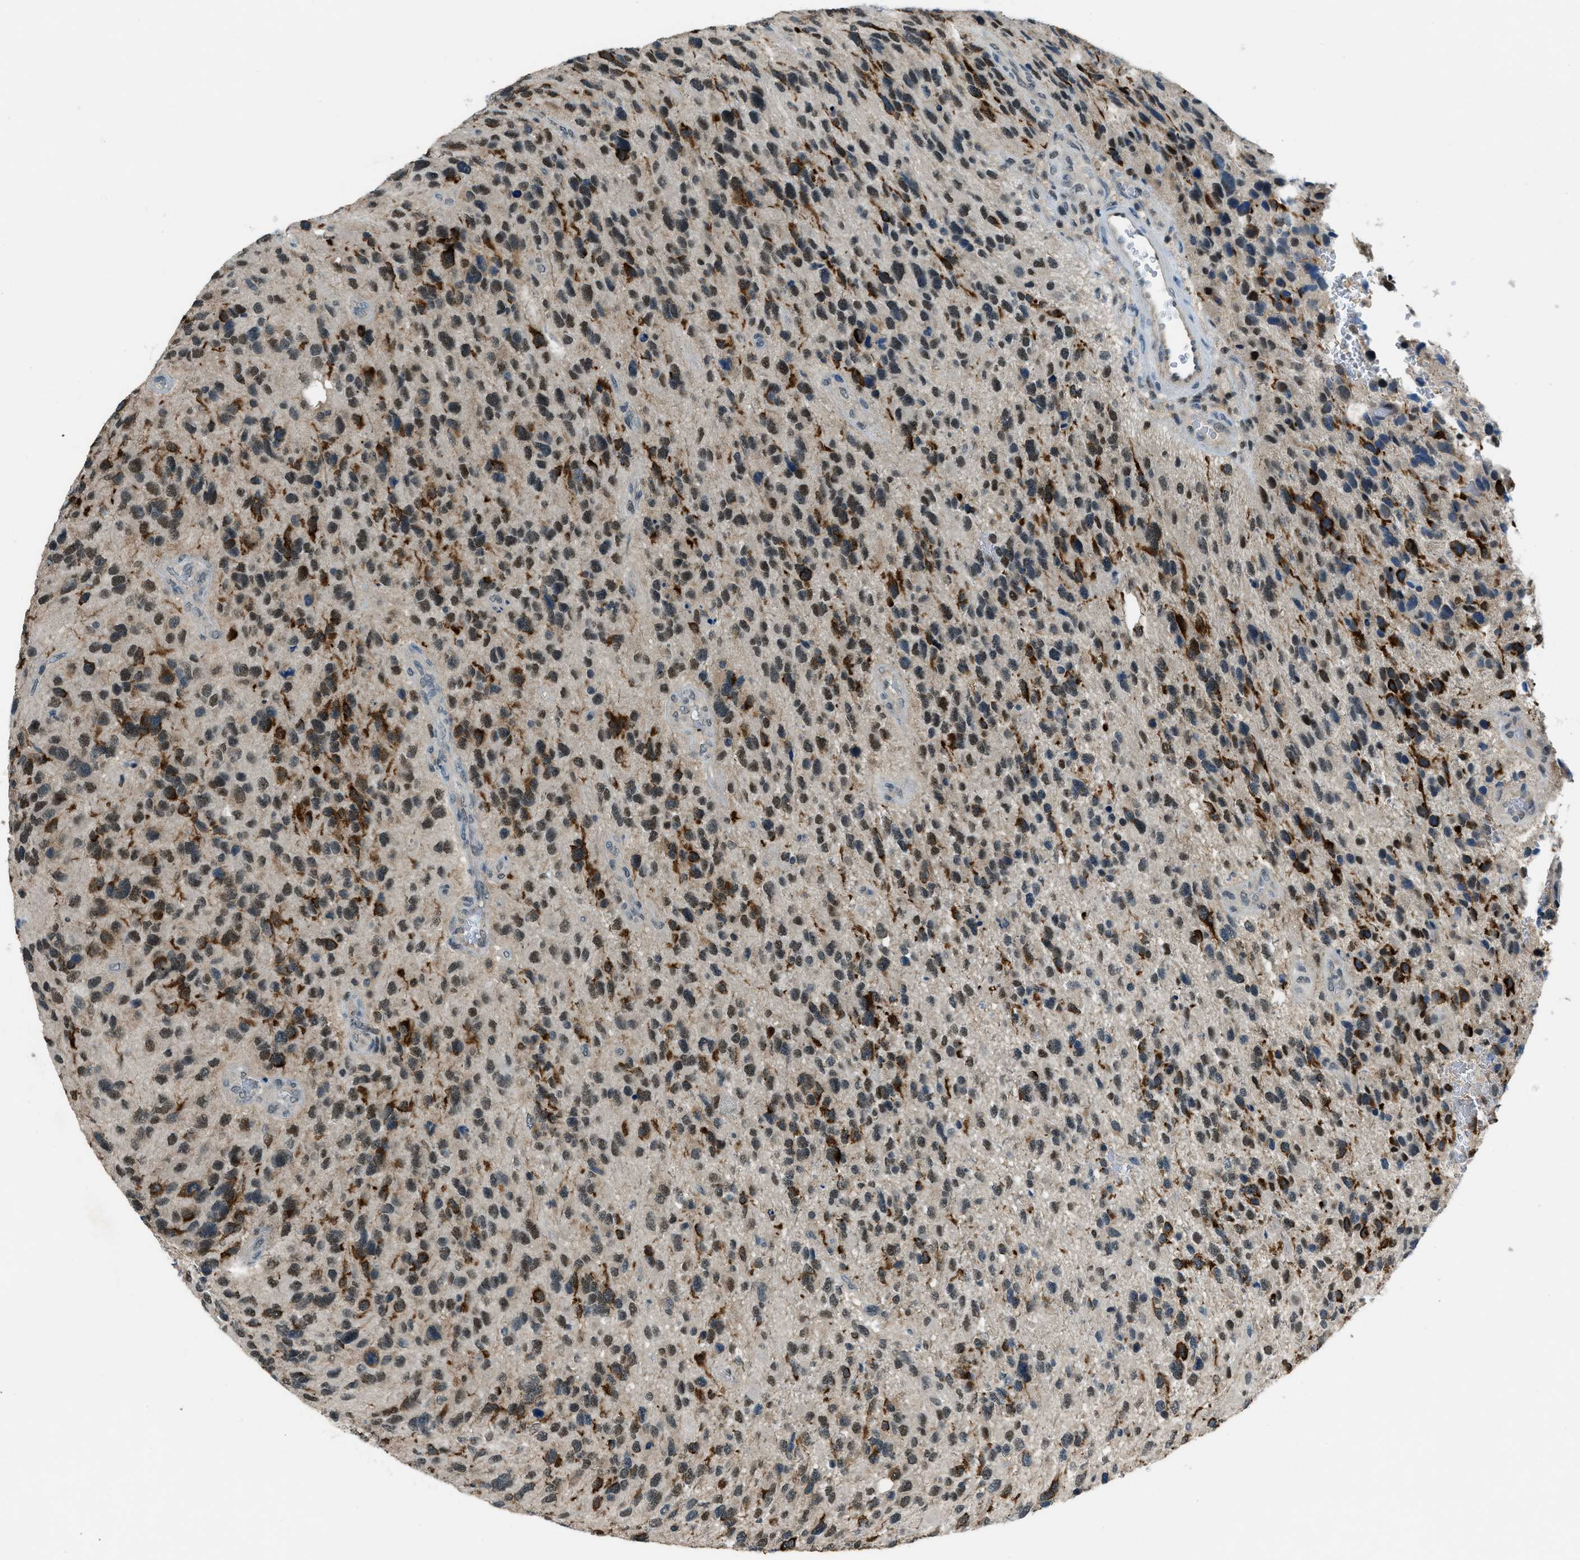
{"staining": {"intensity": "strong", "quantity": ">75%", "location": "nuclear"}, "tissue": "glioma", "cell_type": "Tumor cells", "image_type": "cancer", "snomed": [{"axis": "morphology", "description": "Glioma, malignant, High grade"}, {"axis": "topography", "description": "Brain"}], "caption": "This image exhibits glioma stained with immunohistochemistry to label a protein in brown. The nuclear of tumor cells show strong positivity for the protein. Nuclei are counter-stained blue.", "gene": "OGFR", "patient": {"sex": "female", "age": 58}}